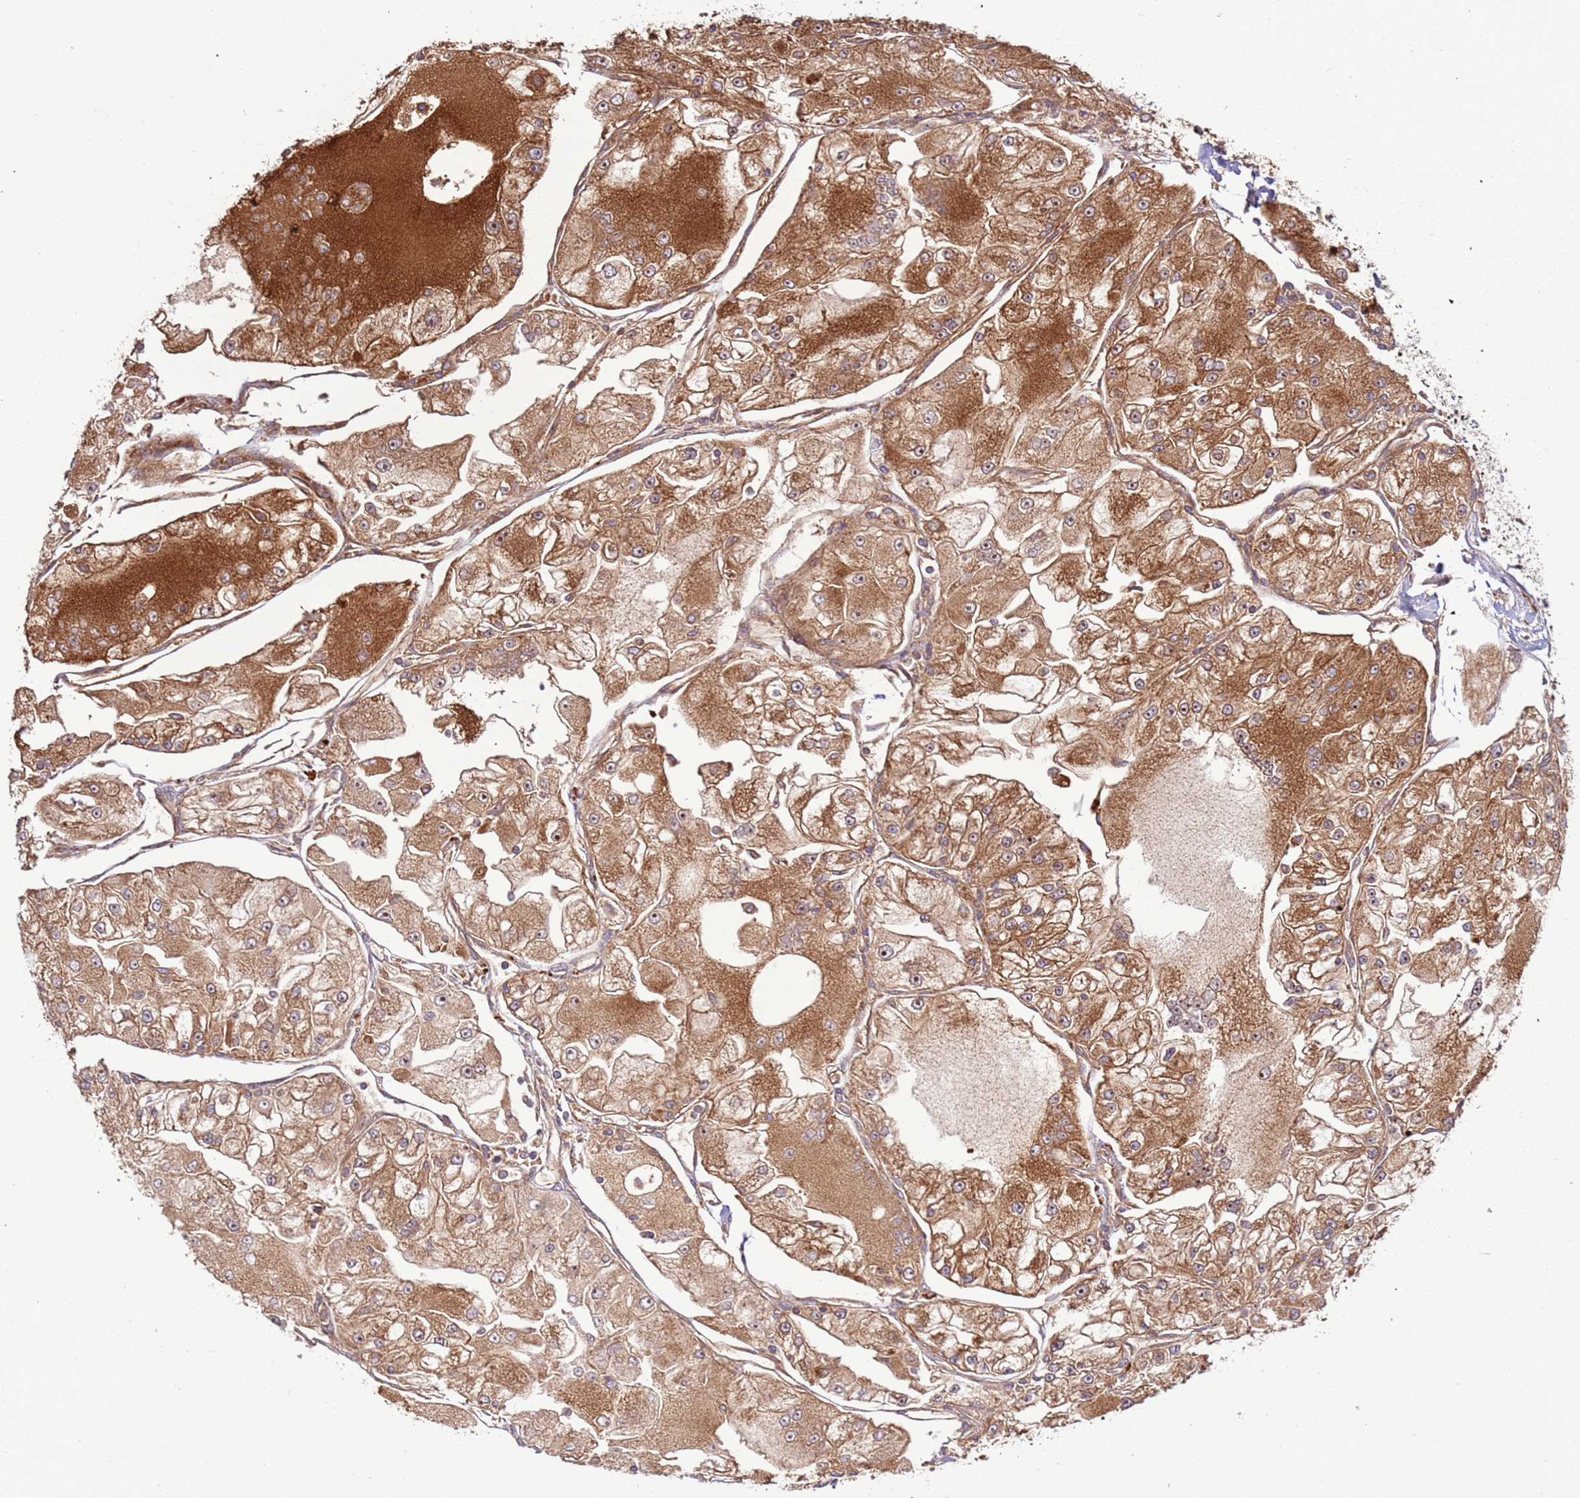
{"staining": {"intensity": "strong", "quantity": ">75%", "location": "cytoplasmic/membranous"}, "tissue": "renal cancer", "cell_type": "Tumor cells", "image_type": "cancer", "snomed": [{"axis": "morphology", "description": "Adenocarcinoma, NOS"}, {"axis": "topography", "description": "Kidney"}], "caption": "Renal adenocarcinoma was stained to show a protein in brown. There is high levels of strong cytoplasmic/membranous staining in approximately >75% of tumor cells.", "gene": "VPS36", "patient": {"sex": "female", "age": 72}}